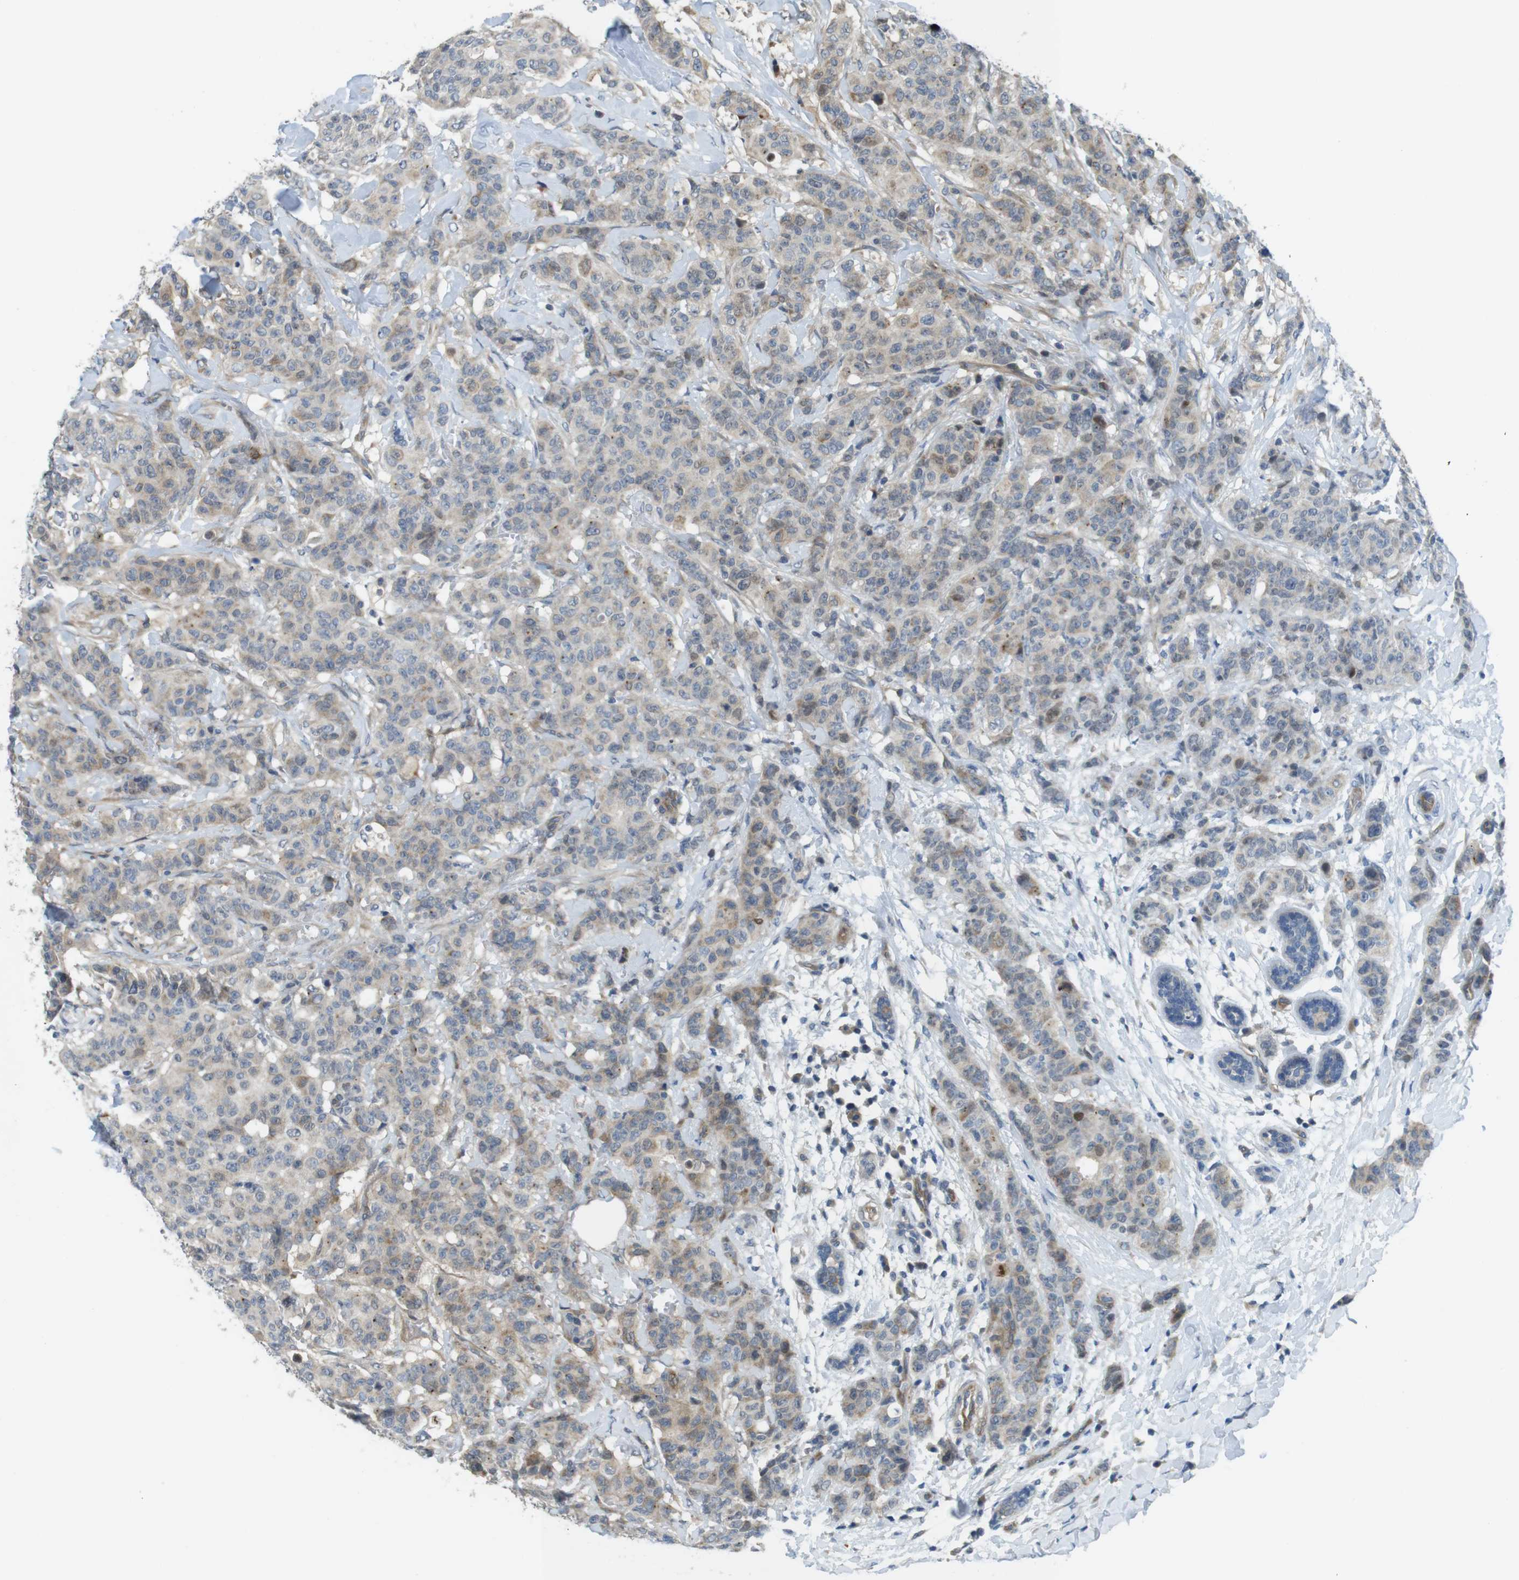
{"staining": {"intensity": "weak", "quantity": "25%-75%", "location": "cytoplasmic/membranous,nuclear"}, "tissue": "breast cancer", "cell_type": "Tumor cells", "image_type": "cancer", "snomed": [{"axis": "morphology", "description": "Normal tissue, NOS"}, {"axis": "morphology", "description": "Duct carcinoma"}, {"axis": "topography", "description": "Breast"}], "caption": "Protein staining exhibits weak cytoplasmic/membranous and nuclear expression in approximately 25%-75% of tumor cells in breast intraductal carcinoma. The staining is performed using DAB brown chromogen to label protein expression. The nuclei are counter-stained blue using hematoxylin.", "gene": "ABHD15", "patient": {"sex": "female", "age": 40}}